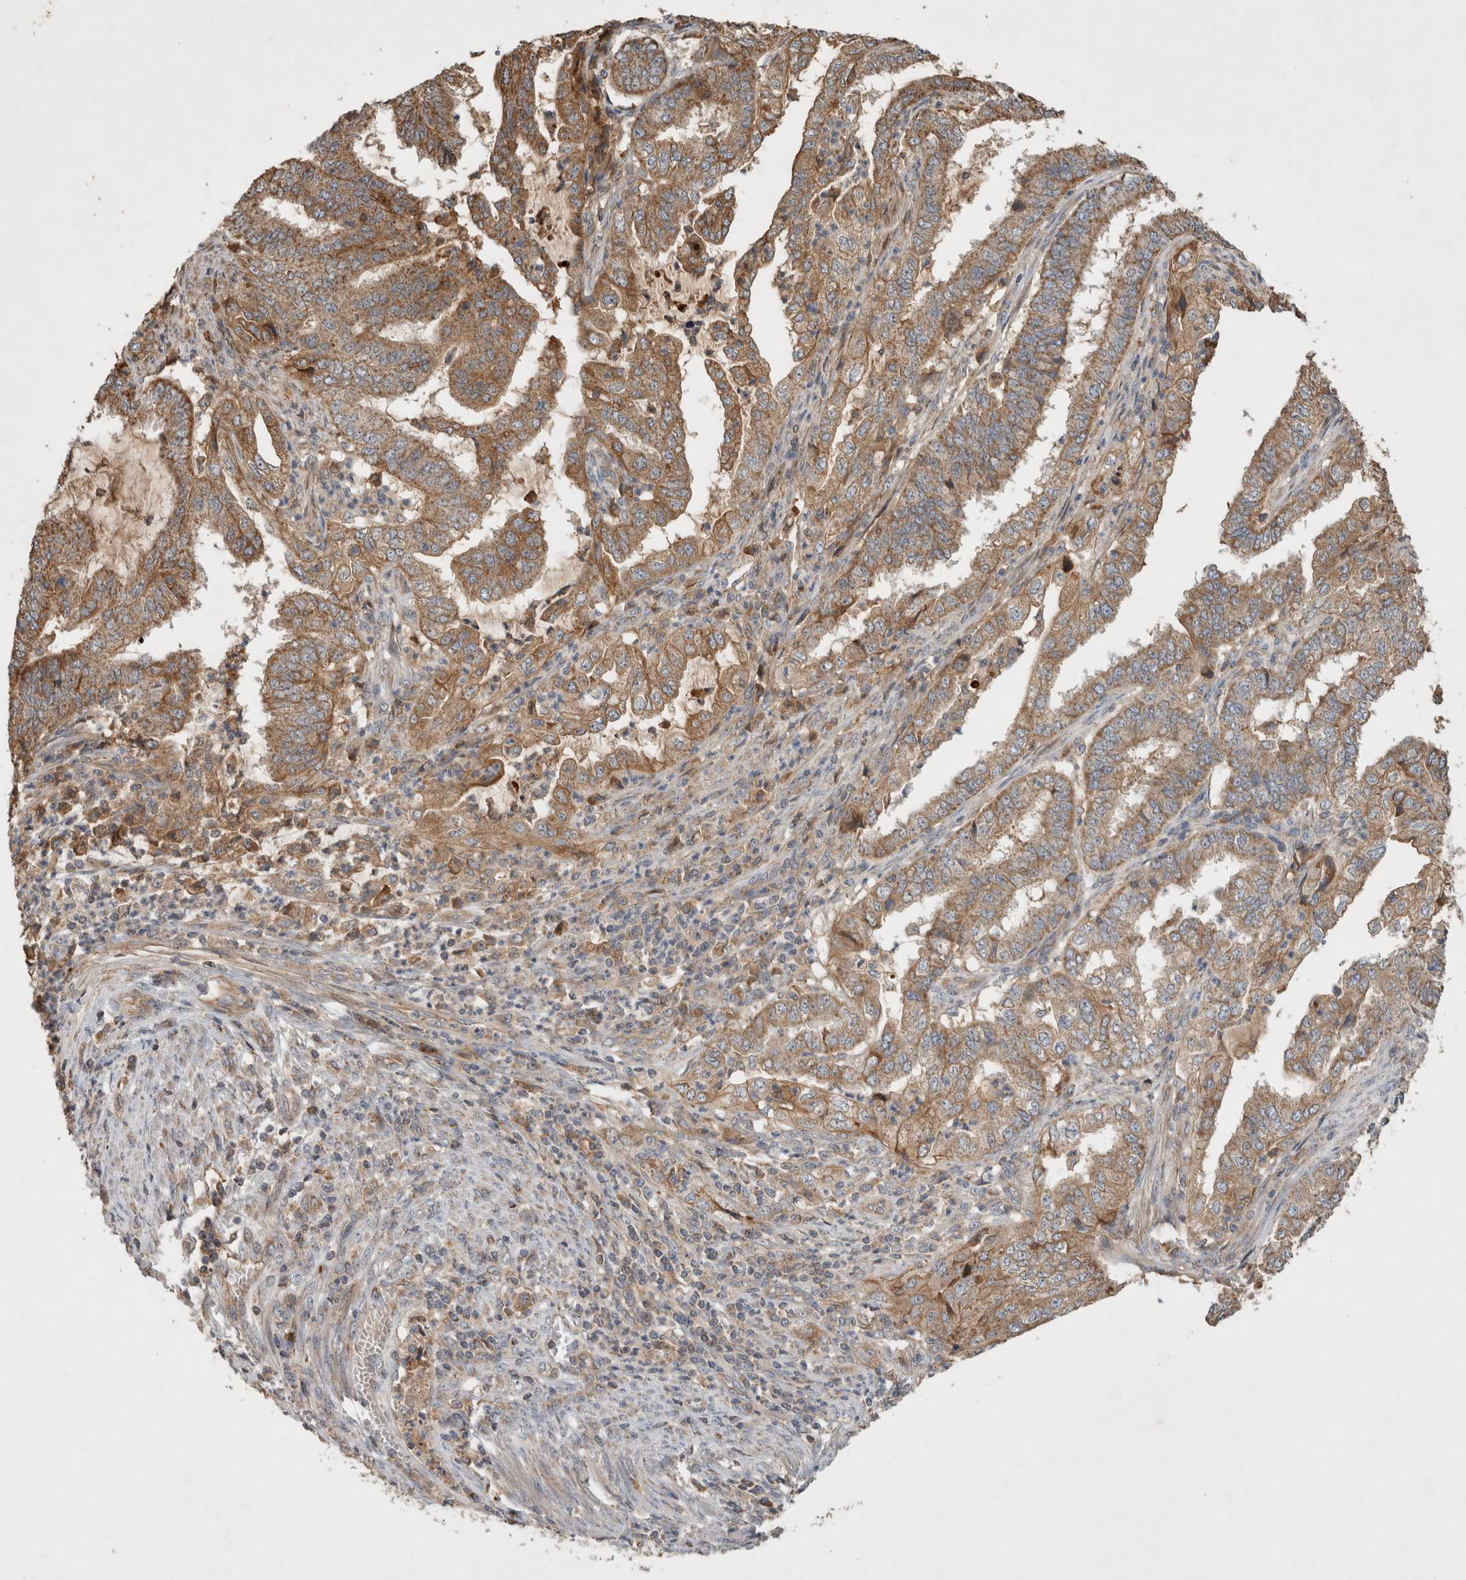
{"staining": {"intensity": "moderate", "quantity": ">75%", "location": "cytoplasmic/membranous"}, "tissue": "endometrial cancer", "cell_type": "Tumor cells", "image_type": "cancer", "snomed": [{"axis": "morphology", "description": "Adenocarcinoma, NOS"}, {"axis": "topography", "description": "Endometrium"}], "caption": "A brown stain labels moderate cytoplasmic/membranous staining of a protein in adenocarcinoma (endometrial) tumor cells. (DAB IHC with brightfield microscopy, high magnification).", "gene": "SERAC1", "patient": {"sex": "female", "age": 51}}